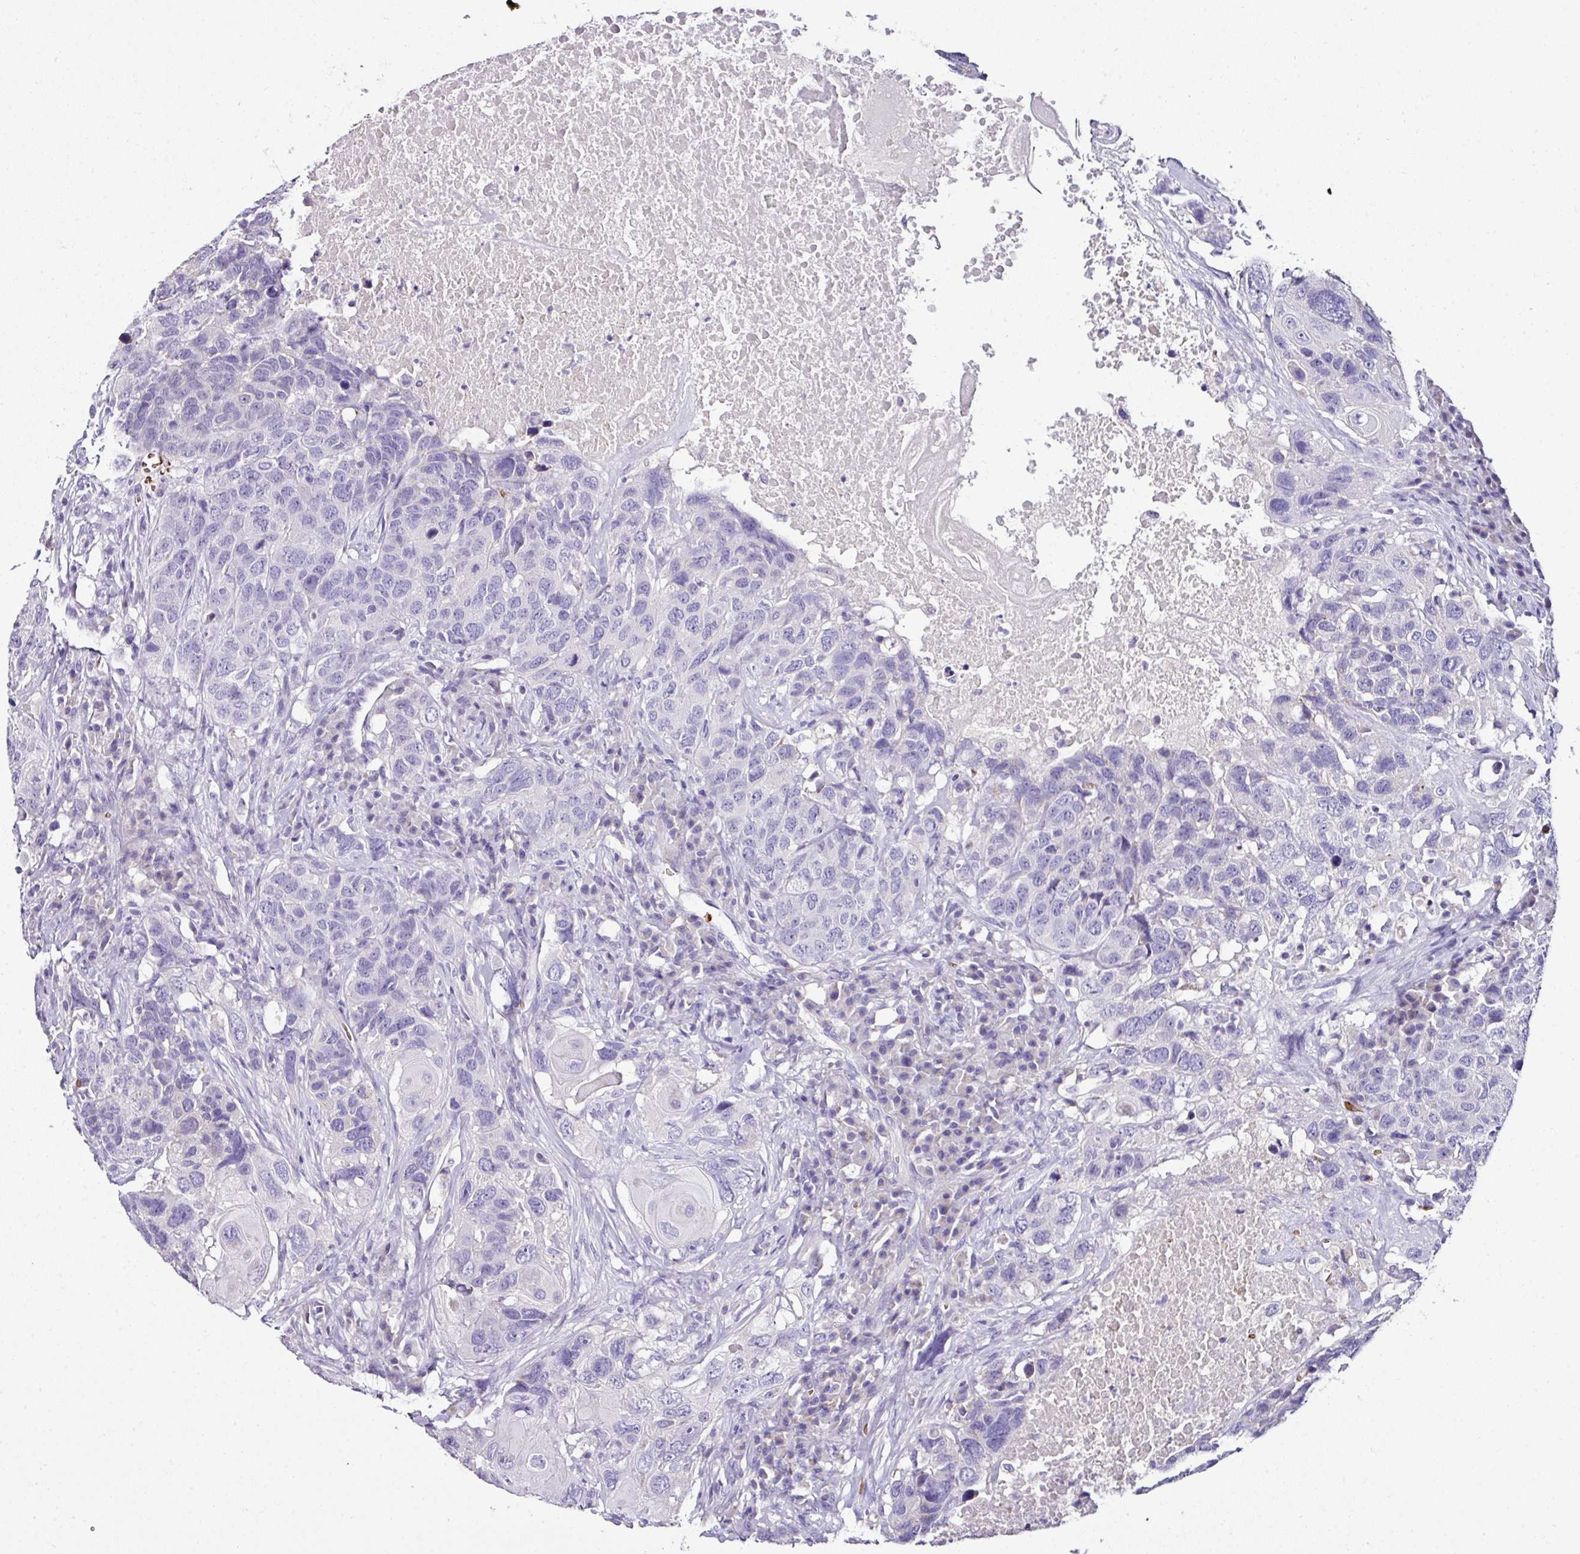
{"staining": {"intensity": "negative", "quantity": "none", "location": "none"}, "tissue": "head and neck cancer", "cell_type": "Tumor cells", "image_type": "cancer", "snomed": [{"axis": "morphology", "description": "Squamous cell carcinoma, NOS"}, {"axis": "topography", "description": "Head-Neck"}], "caption": "Photomicrograph shows no protein expression in tumor cells of head and neck cancer (squamous cell carcinoma) tissue.", "gene": "NAPSA", "patient": {"sex": "male", "age": 66}}